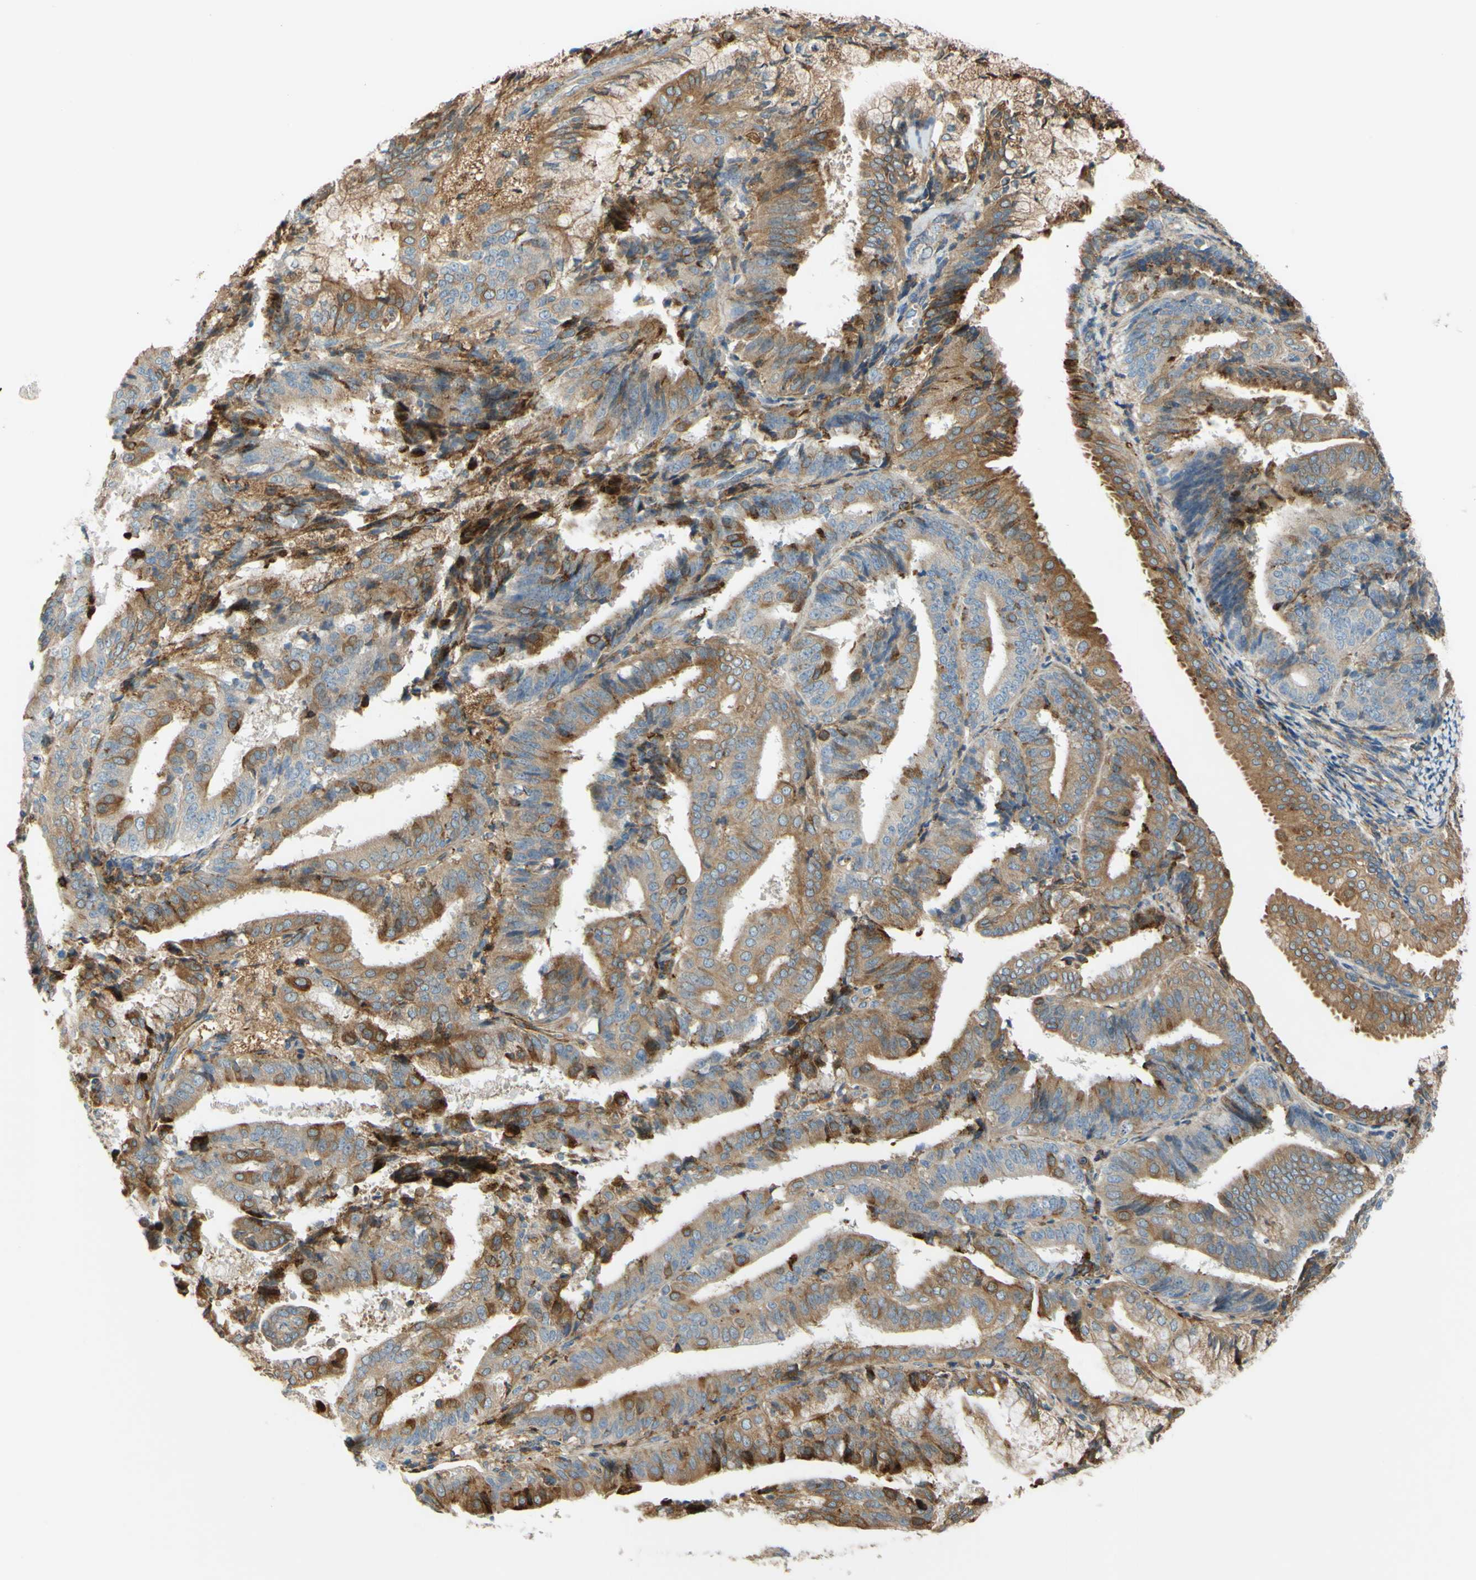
{"staining": {"intensity": "moderate", "quantity": "25%-75%", "location": "cytoplasmic/membranous"}, "tissue": "endometrial cancer", "cell_type": "Tumor cells", "image_type": "cancer", "snomed": [{"axis": "morphology", "description": "Adenocarcinoma, NOS"}, {"axis": "topography", "description": "Endometrium"}], "caption": "Human endometrial adenocarcinoma stained with a protein marker demonstrates moderate staining in tumor cells.", "gene": "POR", "patient": {"sex": "female", "age": 63}}